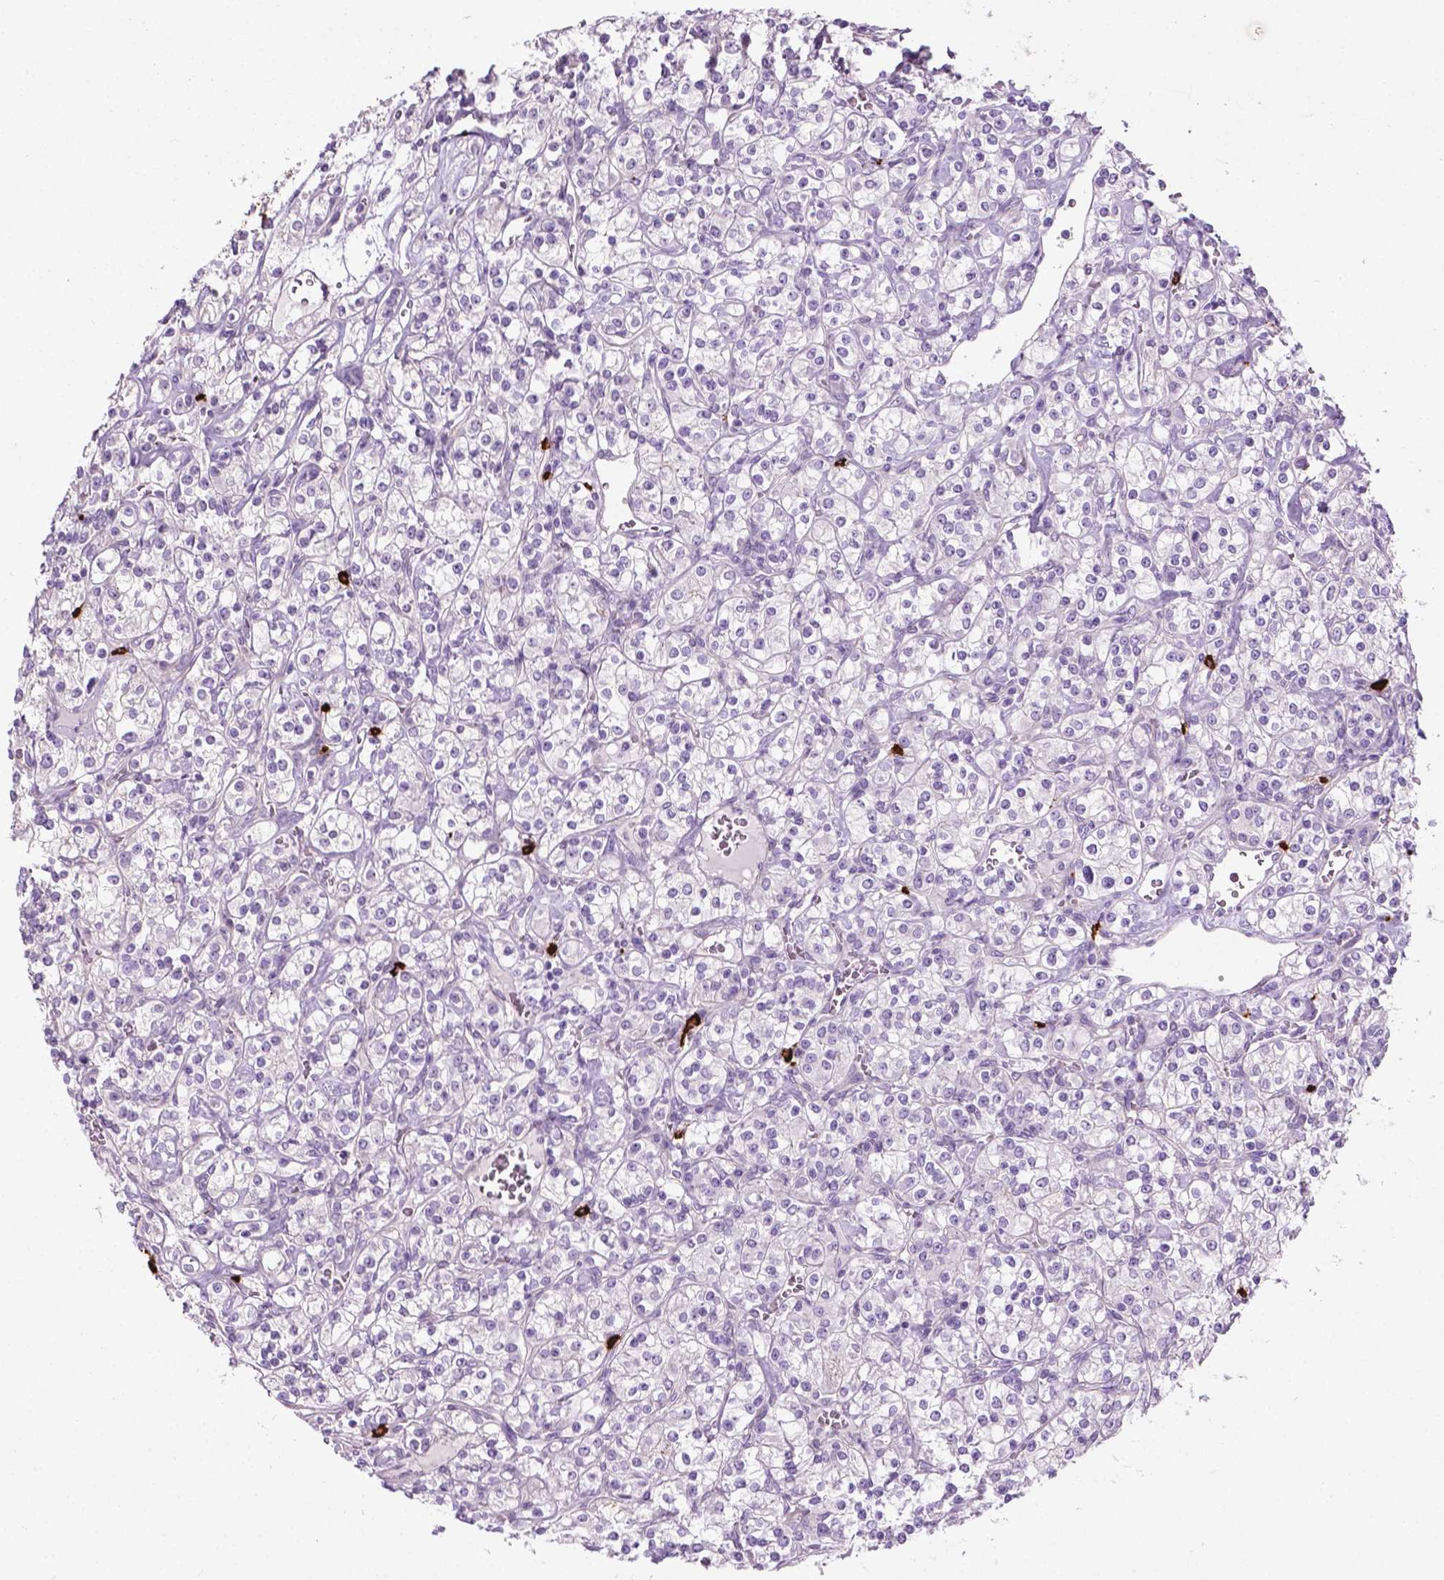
{"staining": {"intensity": "negative", "quantity": "none", "location": "none"}, "tissue": "renal cancer", "cell_type": "Tumor cells", "image_type": "cancer", "snomed": [{"axis": "morphology", "description": "Adenocarcinoma, NOS"}, {"axis": "topography", "description": "Kidney"}], "caption": "The histopathology image demonstrates no significant expression in tumor cells of adenocarcinoma (renal). (Stains: DAB (3,3'-diaminobenzidine) immunohistochemistry (IHC) with hematoxylin counter stain, Microscopy: brightfield microscopy at high magnification).", "gene": "SPECC1L", "patient": {"sex": "male", "age": 77}}